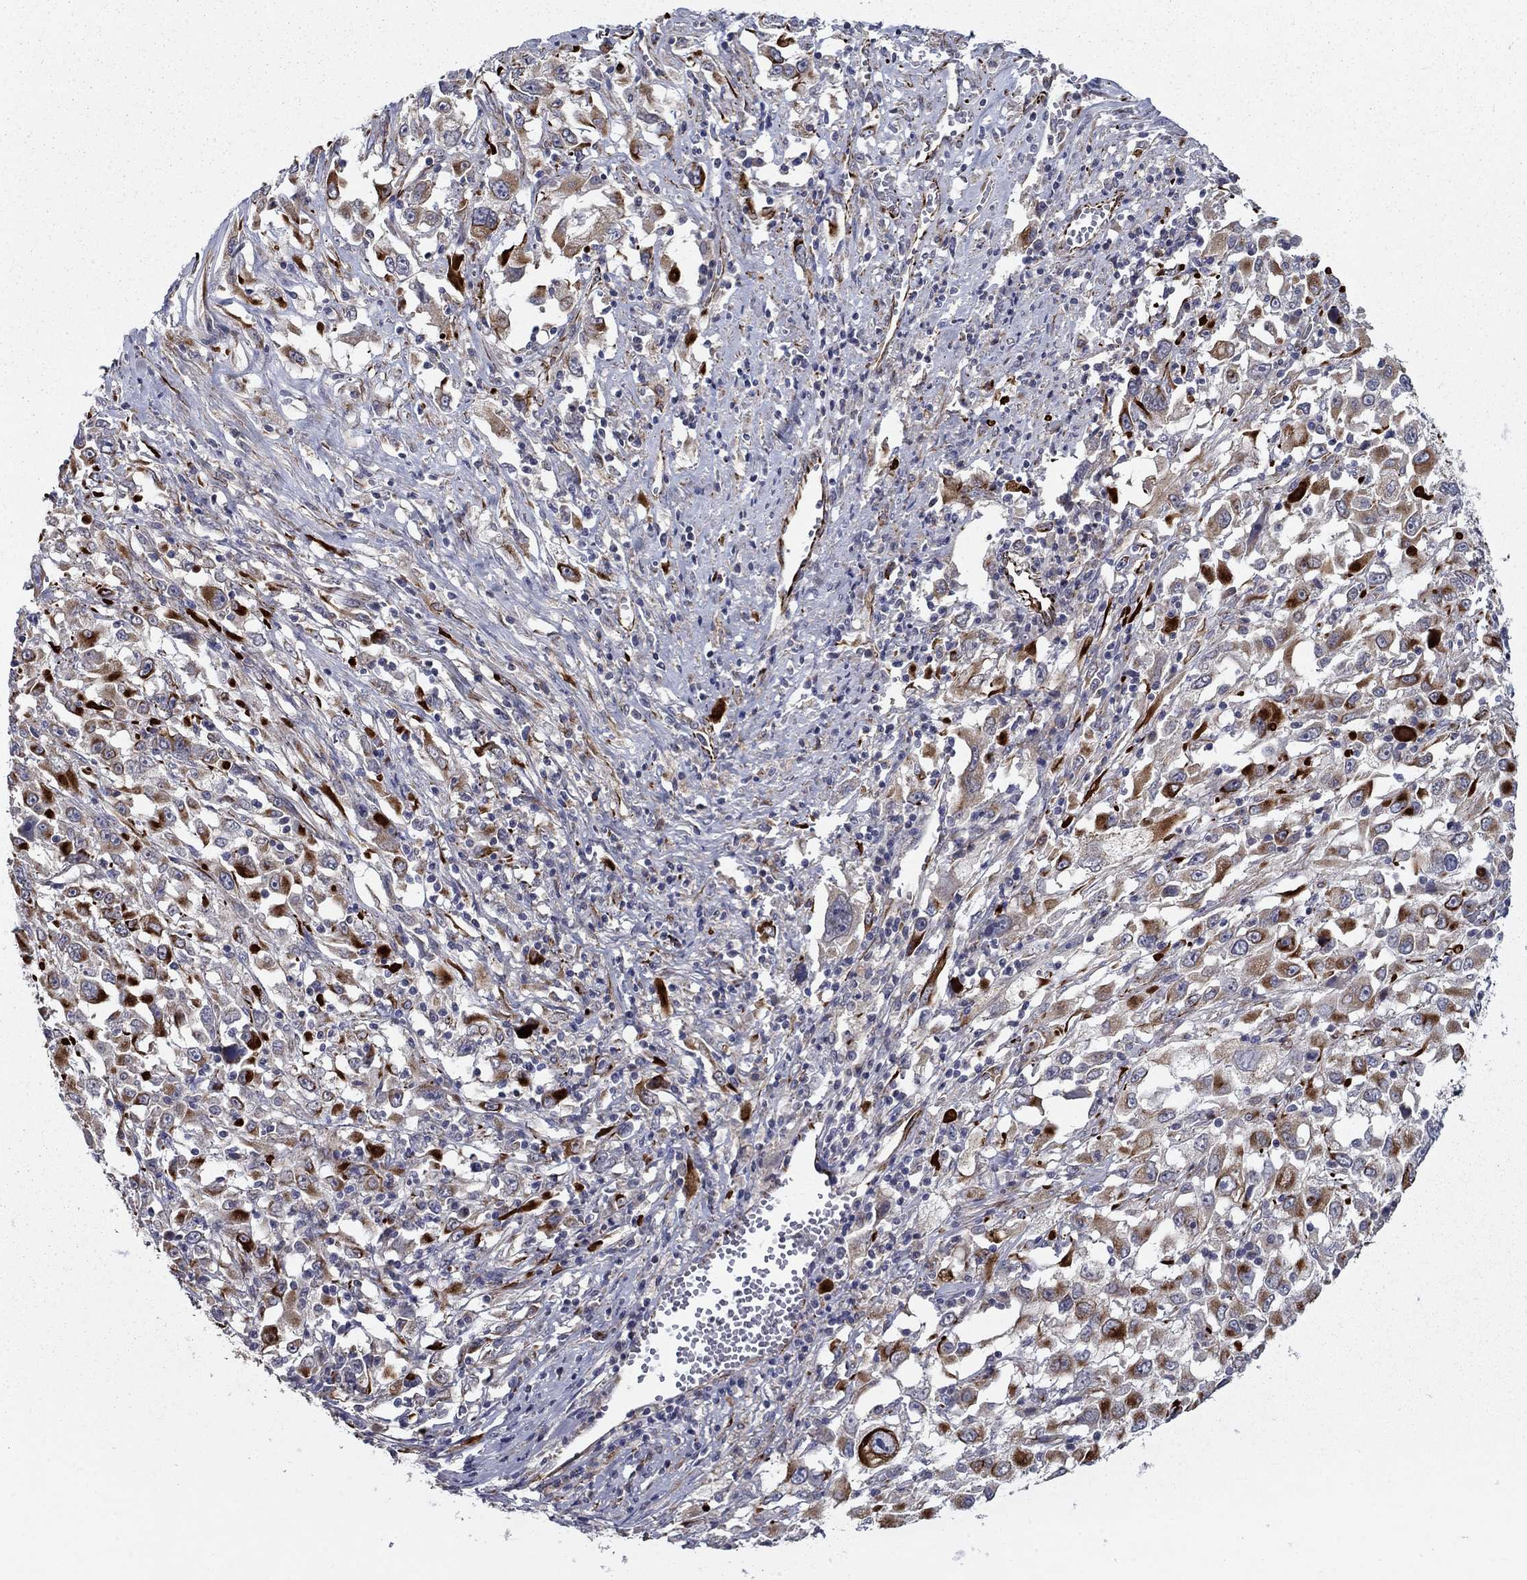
{"staining": {"intensity": "strong", "quantity": "25%-75%", "location": "cytoplasmic/membranous"}, "tissue": "melanoma", "cell_type": "Tumor cells", "image_type": "cancer", "snomed": [{"axis": "morphology", "description": "Malignant melanoma, Metastatic site"}, {"axis": "topography", "description": "Soft tissue"}], "caption": "This image demonstrates IHC staining of human malignant melanoma (metastatic site), with high strong cytoplasmic/membranous positivity in about 25%-75% of tumor cells.", "gene": "LACTB2", "patient": {"sex": "male", "age": 50}}